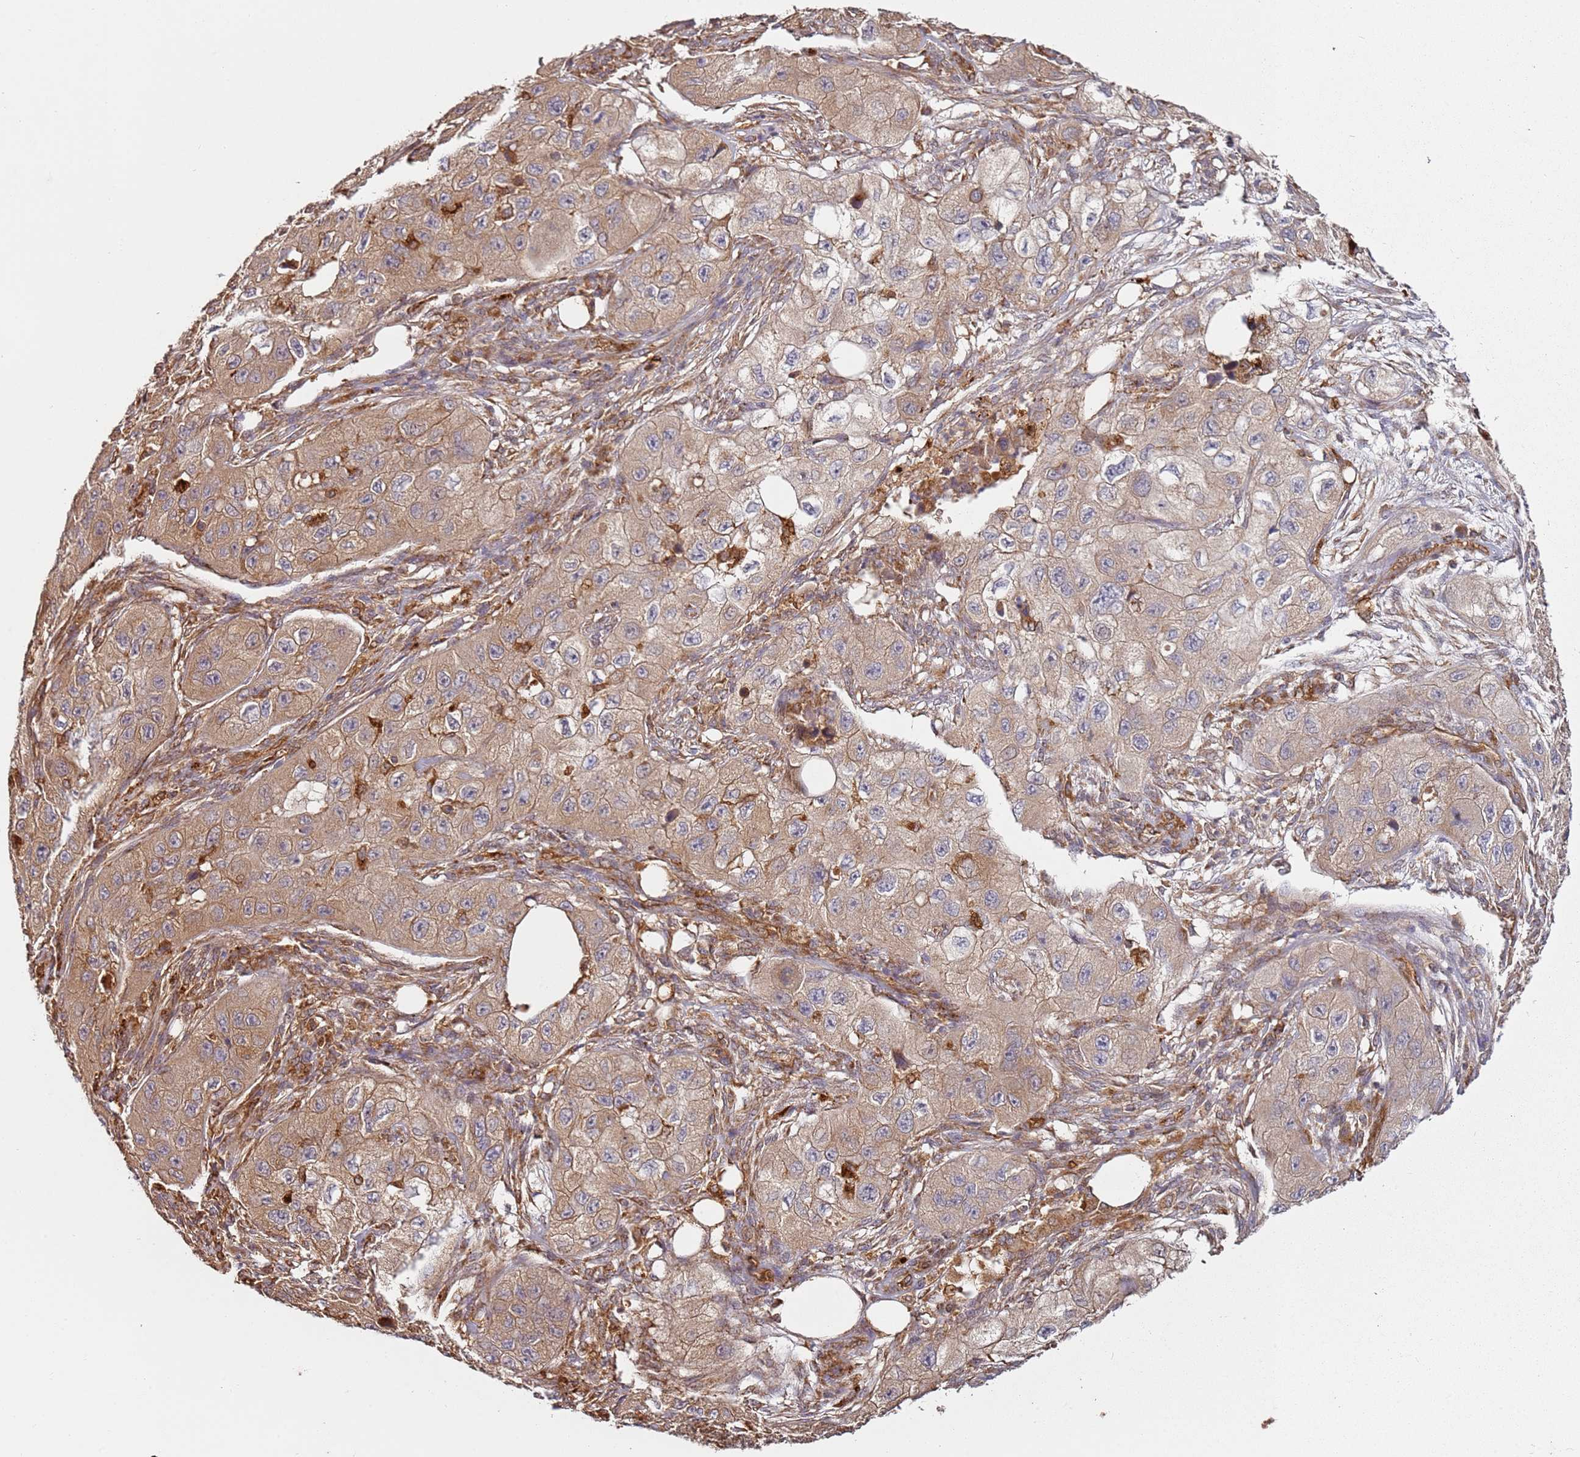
{"staining": {"intensity": "moderate", "quantity": ">75%", "location": "cytoplasmic/membranous"}, "tissue": "skin cancer", "cell_type": "Tumor cells", "image_type": "cancer", "snomed": [{"axis": "morphology", "description": "Squamous cell carcinoma, NOS"}, {"axis": "topography", "description": "Skin"}, {"axis": "topography", "description": "Subcutis"}], "caption": "Immunohistochemical staining of skin cancer (squamous cell carcinoma) reveals moderate cytoplasmic/membranous protein staining in about >75% of tumor cells.", "gene": "SCGB2B2", "patient": {"sex": "male", "age": 73}}